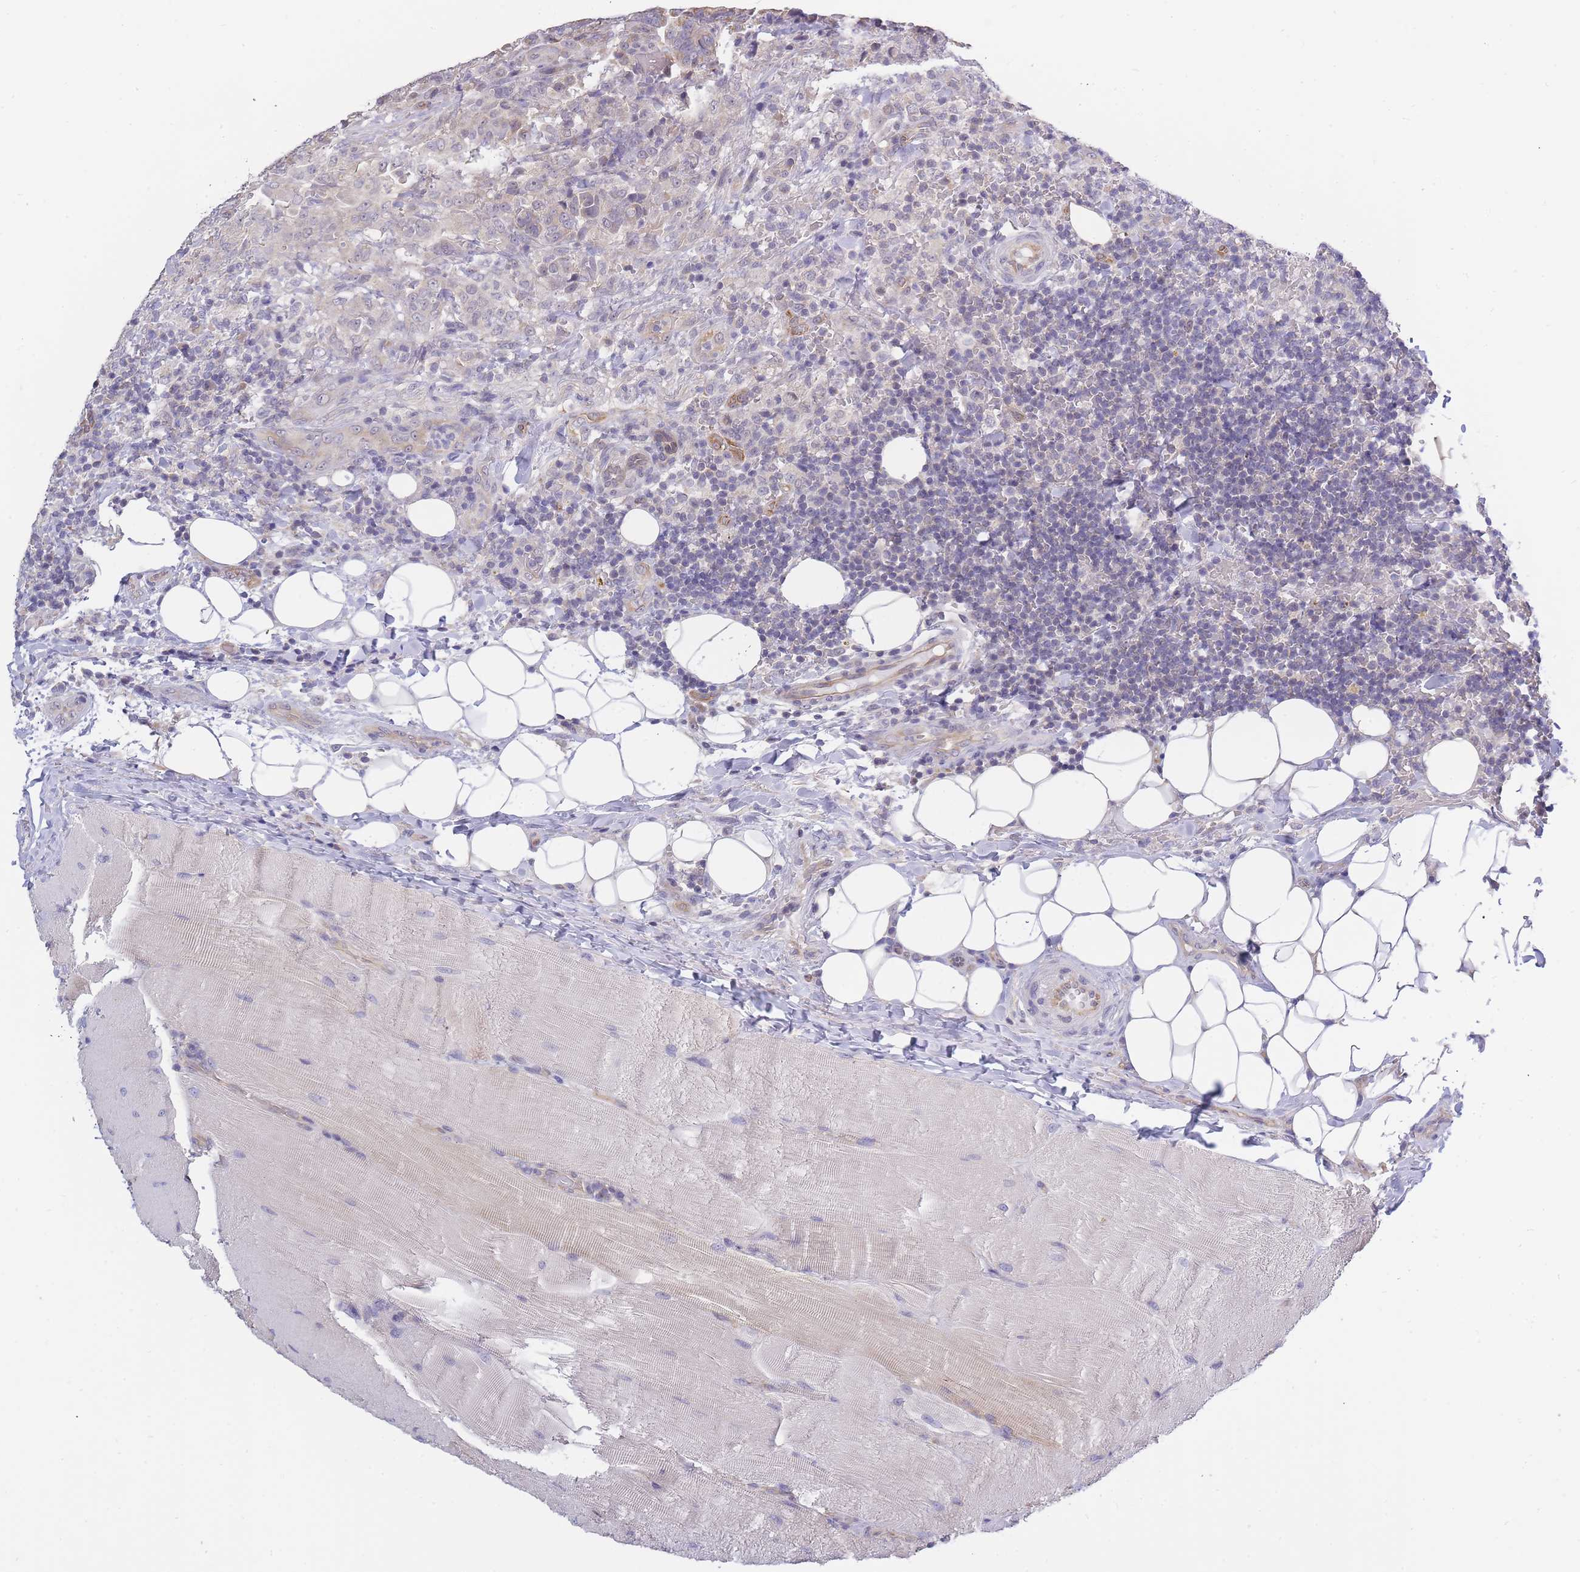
{"staining": {"intensity": "negative", "quantity": "none", "location": "none"}, "tissue": "thyroid cancer", "cell_type": "Tumor cells", "image_type": "cancer", "snomed": [{"axis": "morphology", "description": "Papillary adenocarcinoma, NOS"}, {"axis": "topography", "description": "Thyroid gland"}], "caption": "Immunohistochemical staining of human thyroid papillary adenocarcinoma exhibits no significant positivity in tumor cells.", "gene": "C19orf25", "patient": {"sex": "male", "age": 61}}